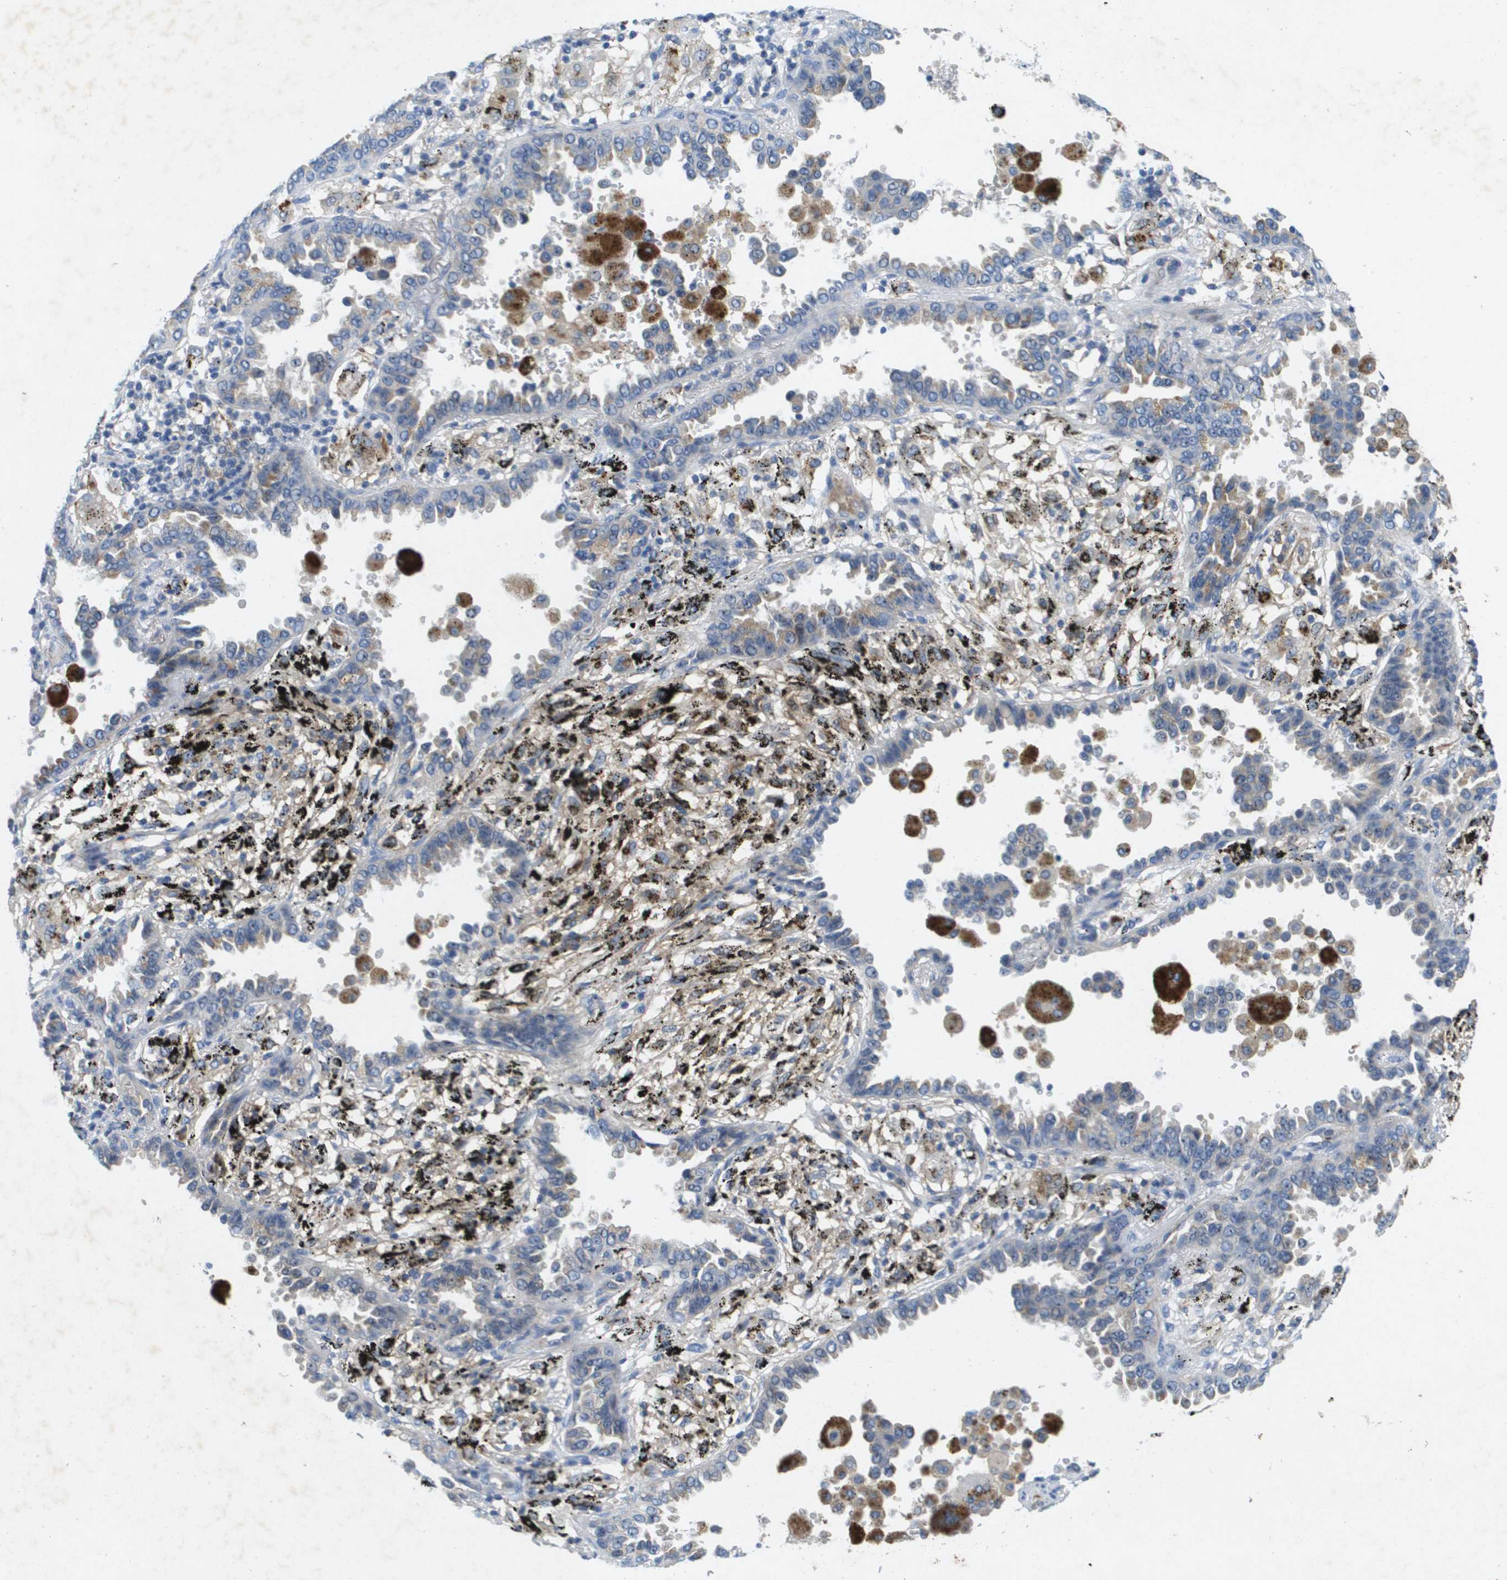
{"staining": {"intensity": "negative", "quantity": "none", "location": "none"}, "tissue": "lung cancer", "cell_type": "Tumor cells", "image_type": "cancer", "snomed": [{"axis": "morphology", "description": "Normal tissue, NOS"}, {"axis": "morphology", "description": "Adenocarcinoma, NOS"}, {"axis": "topography", "description": "Lung"}], "caption": "This is an immunohistochemistry histopathology image of human lung adenocarcinoma. There is no staining in tumor cells.", "gene": "LIPG", "patient": {"sex": "male", "age": 59}}